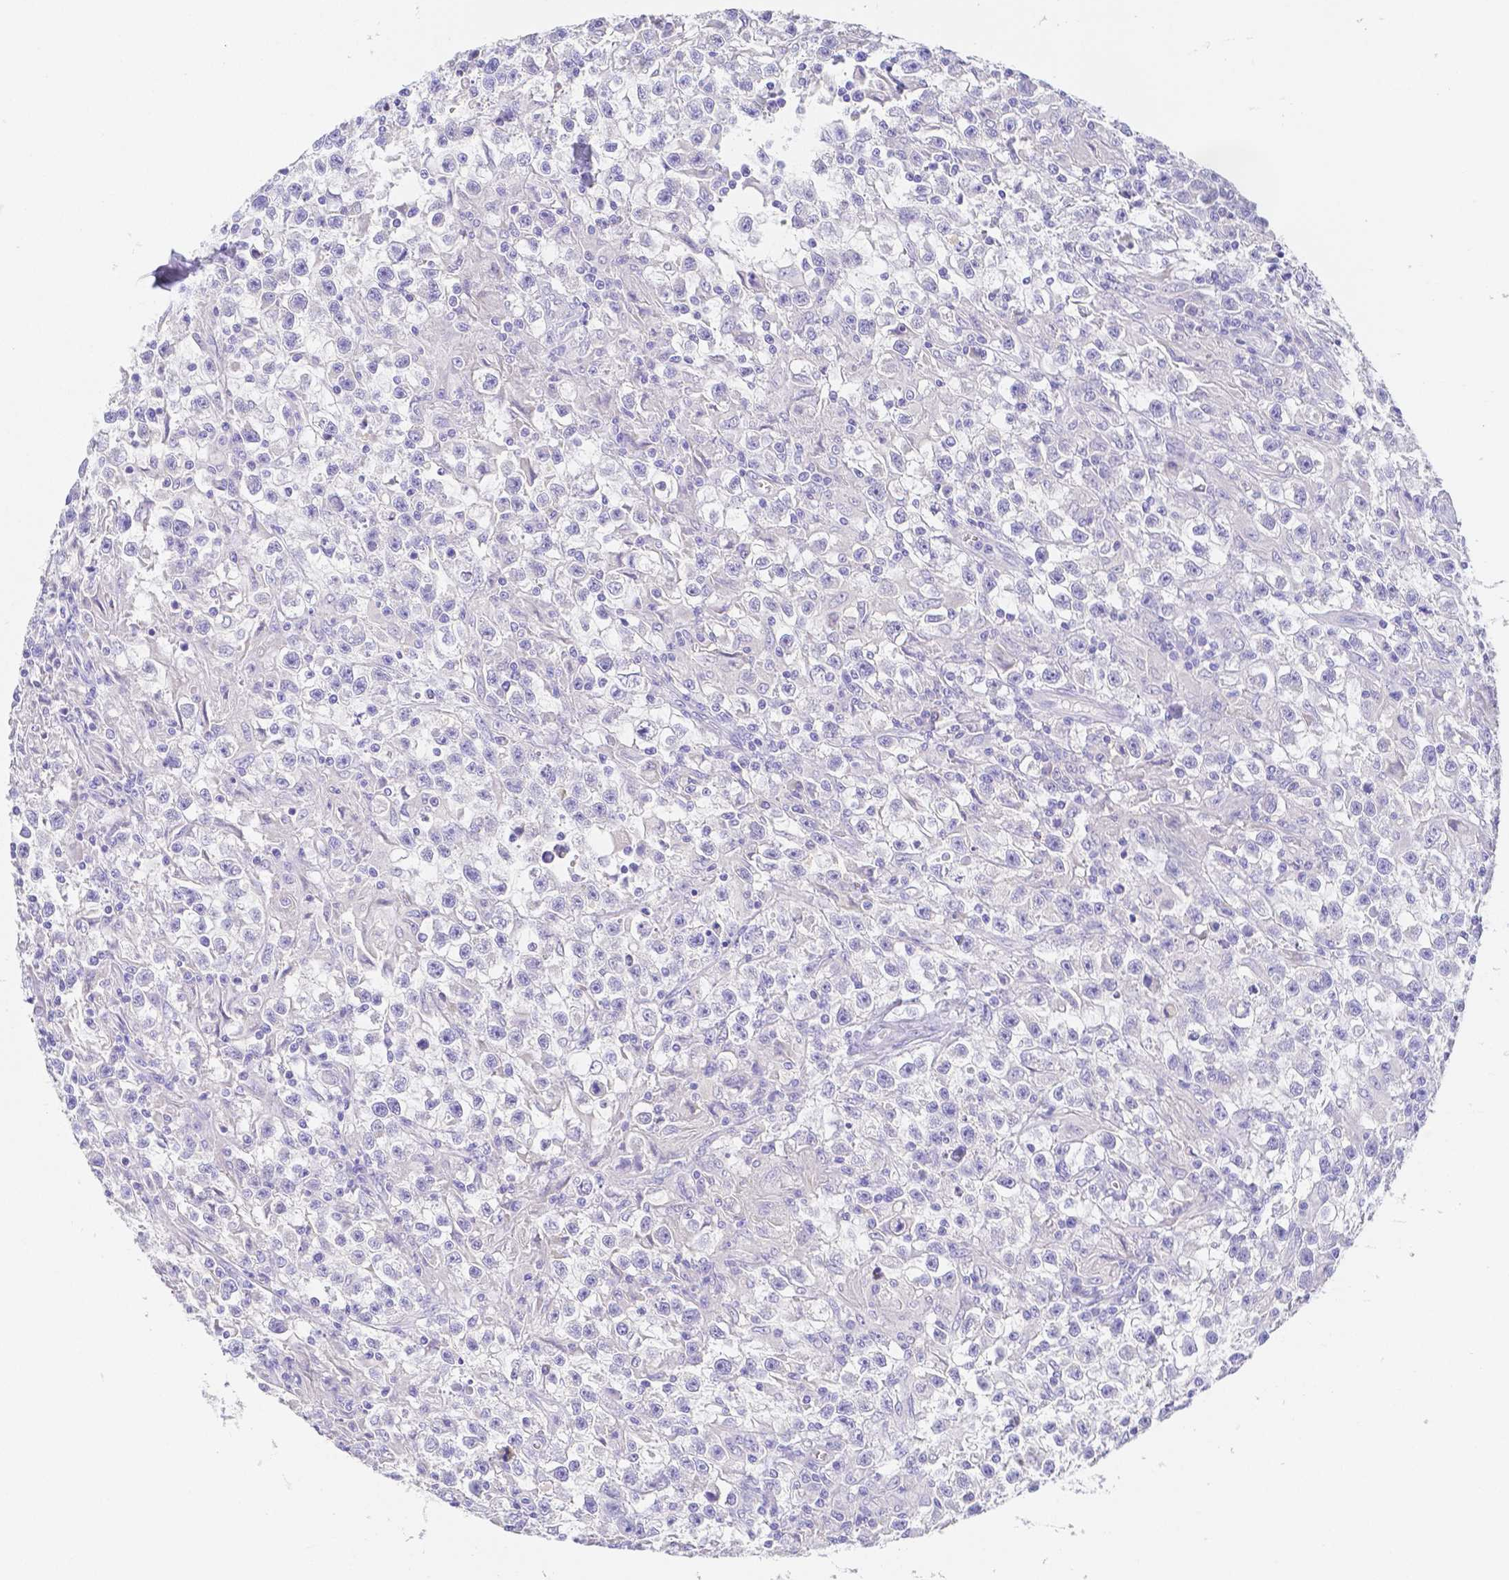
{"staining": {"intensity": "negative", "quantity": "none", "location": "none"}, "tissue": "testis cancer", "cell_type": "Tumor cells", "image_type": "cancer", "snomed": [{"axis": "morphology", "description": "Seminoma, NOS"}, {"axis": "topography", "description": "Testis"}], "caption": "High magnification brightfield microscopy of testis cancer stained with DAB (3,3'-diaminobenzidine) (brown) and counterstained with hematoxylin (blue): tumor cells show no significant expression. (IHC, brightfield microscopy, high magnification).", "gene": "ZG16B", "patient": {"sex": "male", "age": 31}}